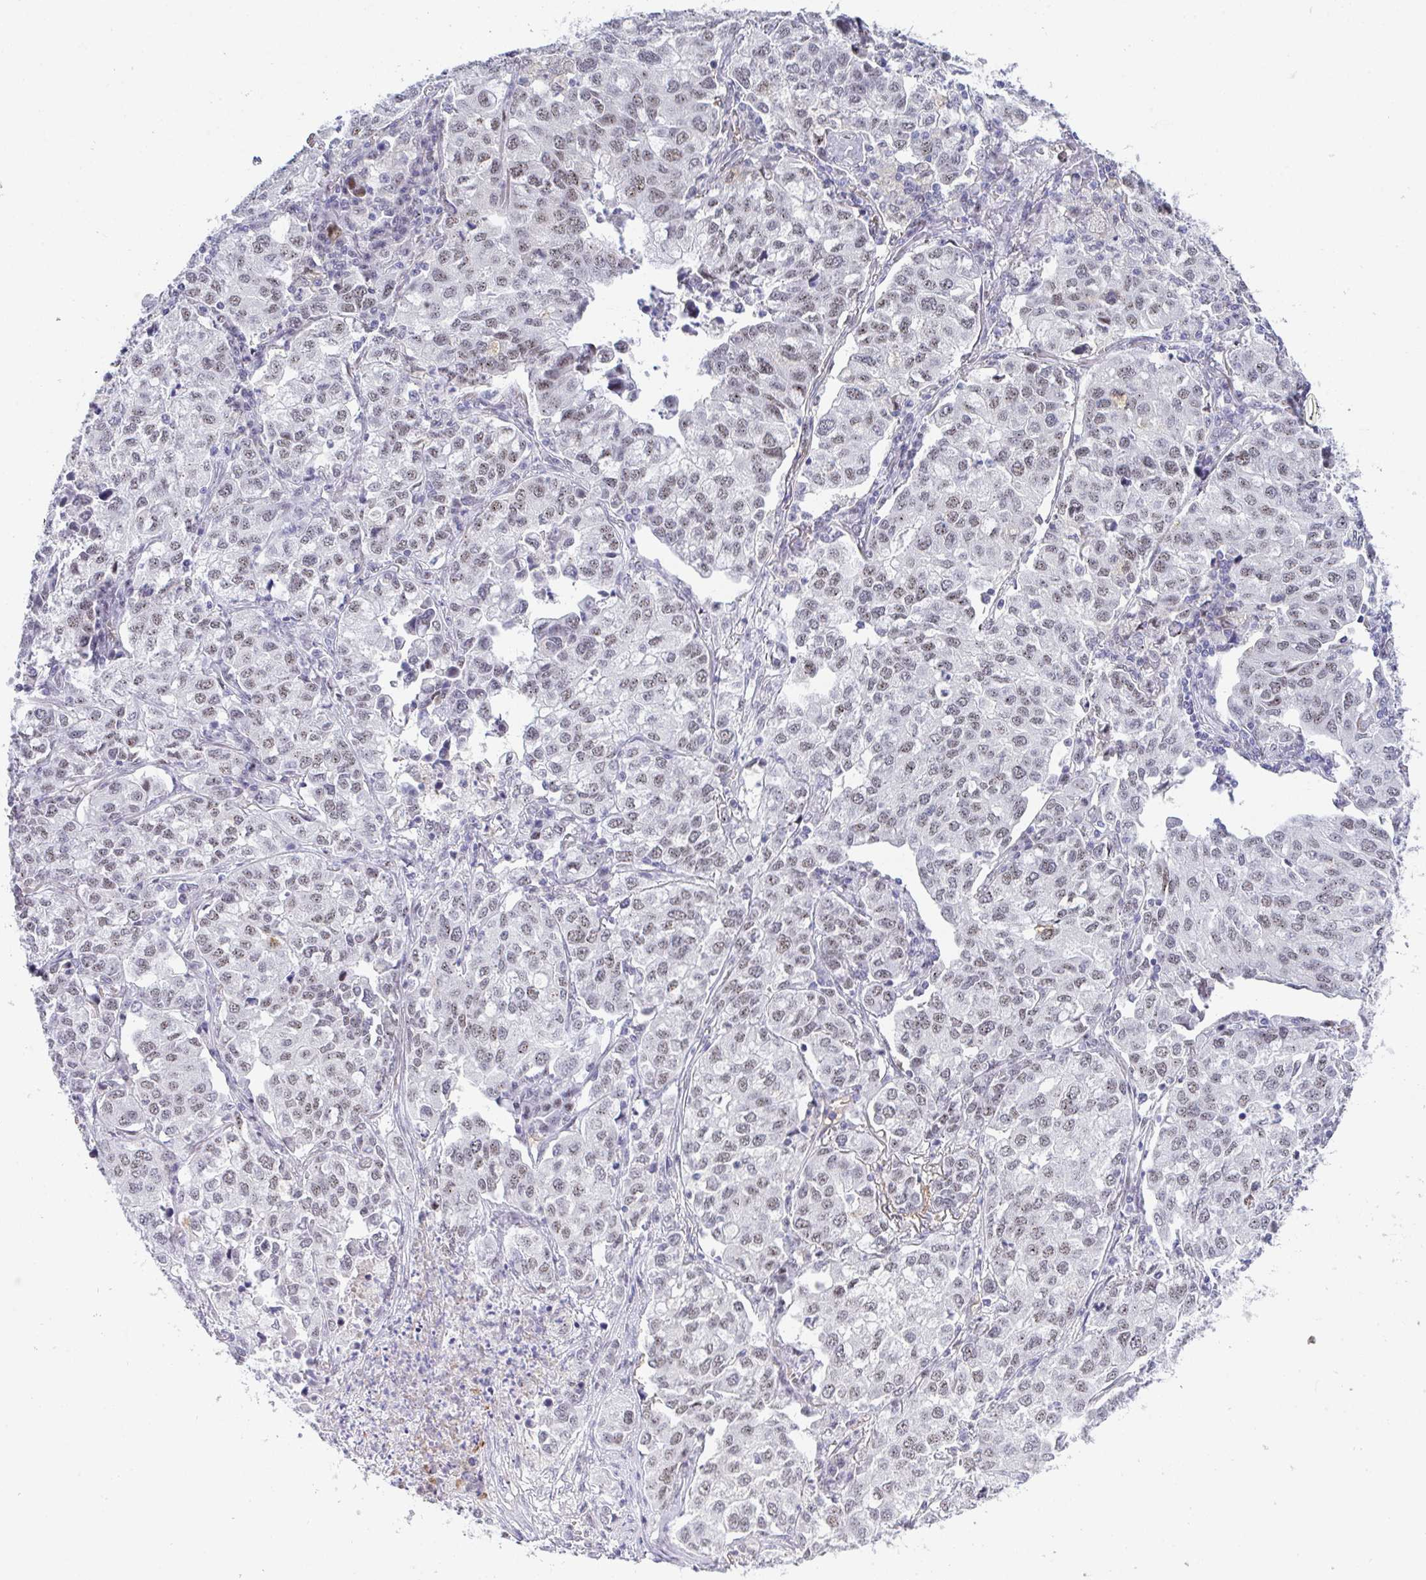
{"staining": {"intensity": "weak", "quantity": "25%-75%", "location": "nuclear"}, "tissue": "lung cancer", "cell_type": "Tumor cells", "image_type": "cancer", "snomed": [{"axis": "morphology", "description": "Adenocarcinoma, NOS"}, {"axis": "morphology", "description": "Adenocarcinoma, metastatic, NOS"}, {"axis": "topography", "description": "Lymph node"}, {"axis": "topography", "description": "Lung"}], "caption": "Lung cancer stained for a protein displays weak nuclear positivity in tumor cells.", "gene": "TNMD", "patient": {"sex": "female", "age": 65}}